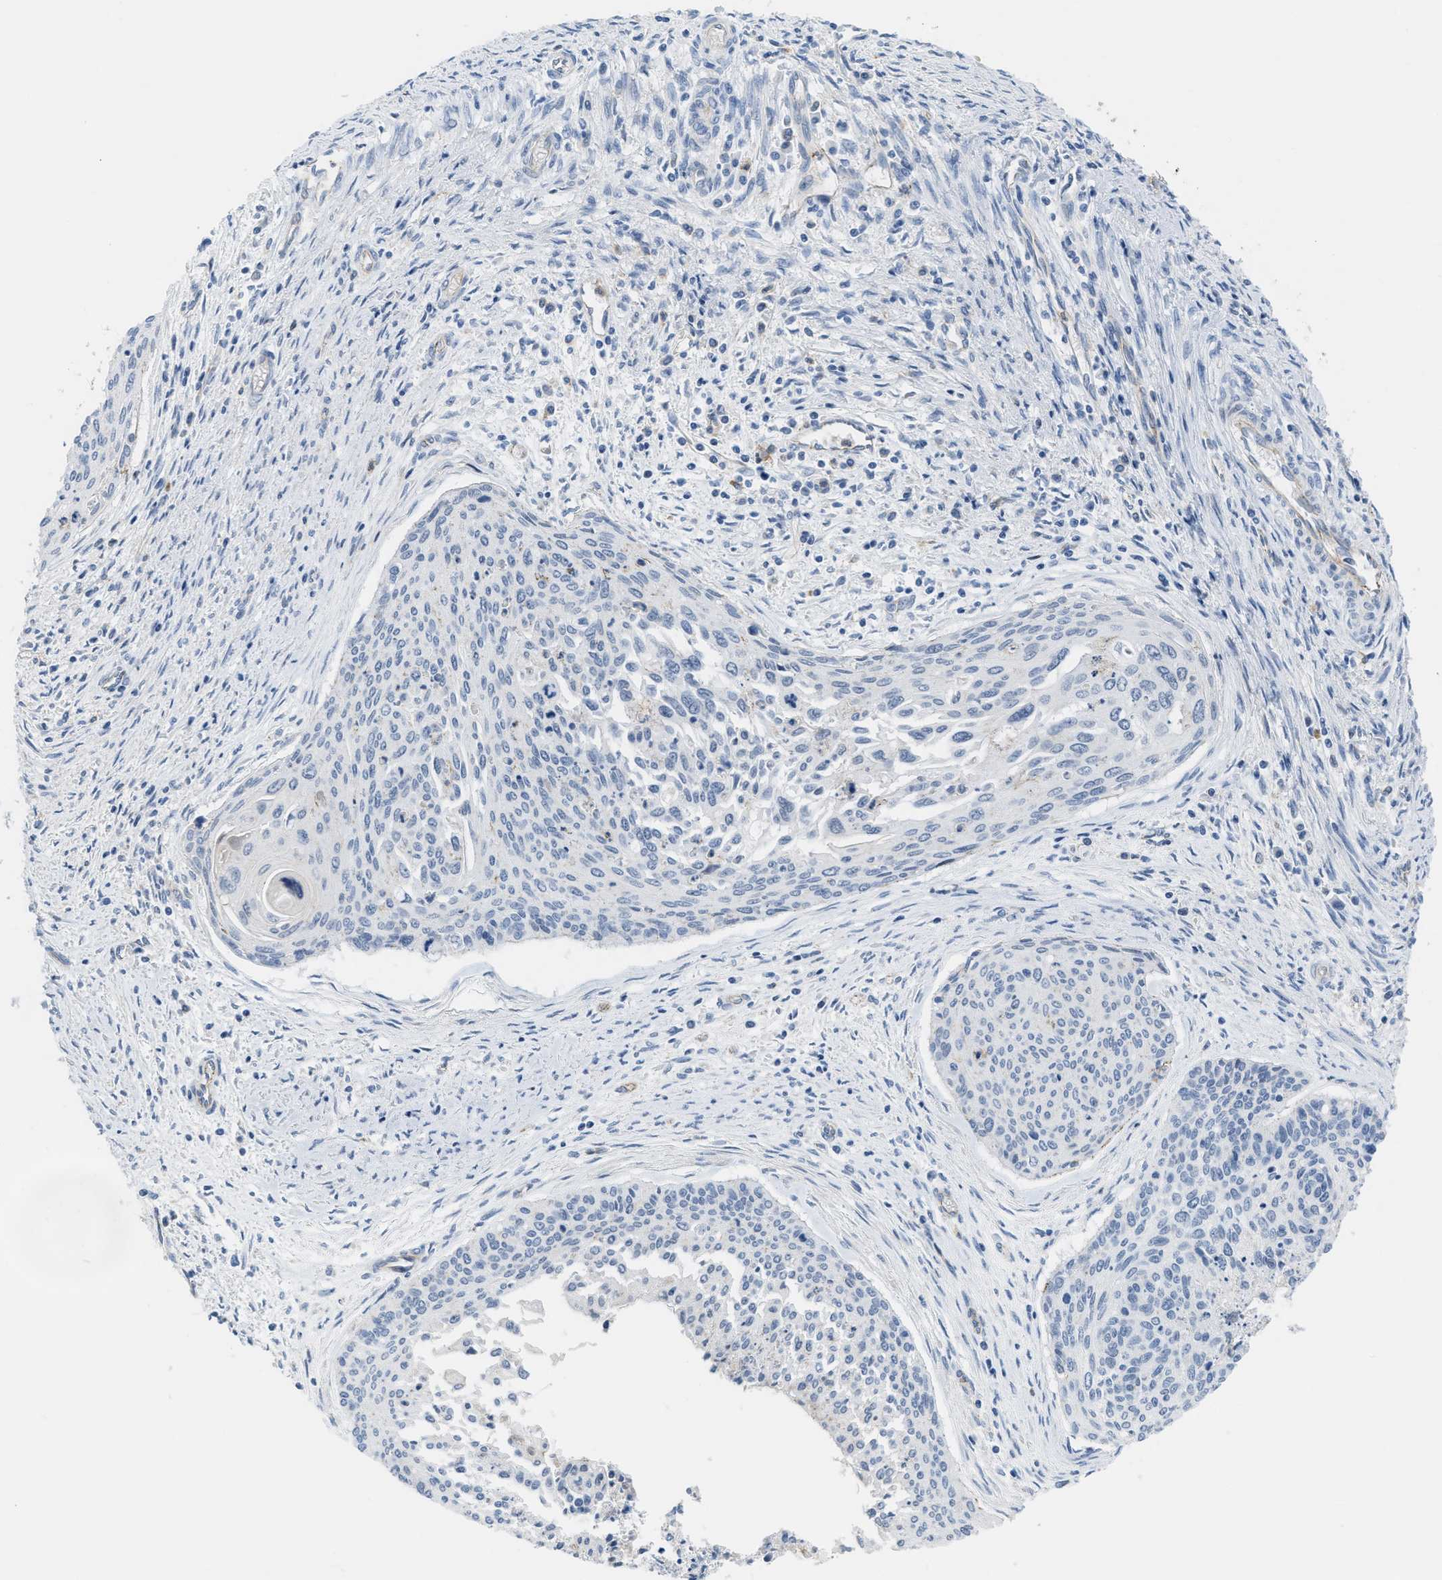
{"staining": {"intensity": "negative", "quantity": "none", "location": "none"}, "tissue": "cervical cancer", "cell_type": "Tumor cells", "image_type": "cancer", "snomed": [{"axis": "morphology", "description": "Squamous cell carcinoma, NOS"}, {"axis": "topography", "description": "Cervix"}], "caption": "Squamous cell carcinoma (cervical) was stained to show a protein in brown. There is no significant positivity in tumor cells.", "gene": "CRB3", "patient": {"sex": "female", "age": 55}}